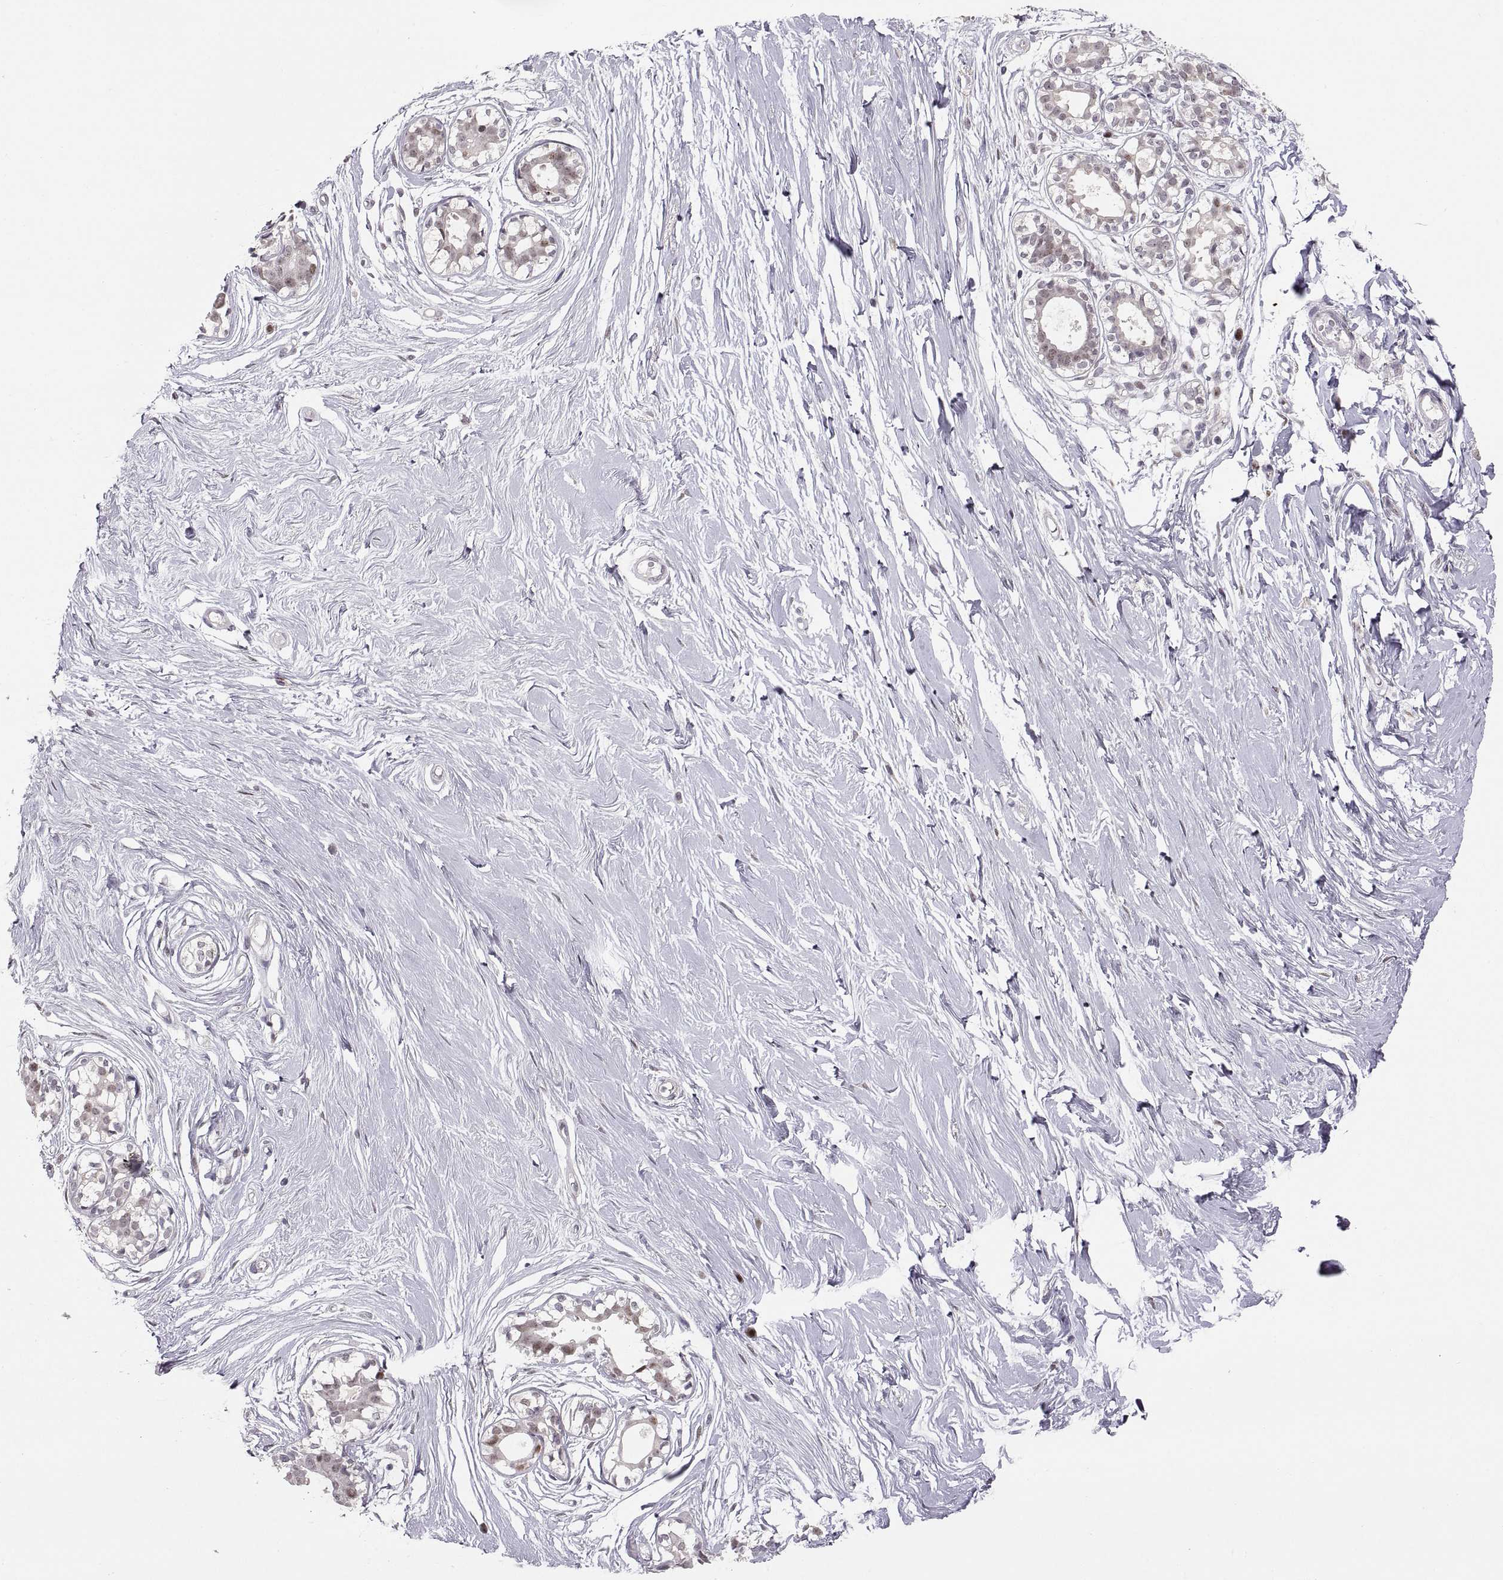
{"staining": {"intensity": "negative", "quantity": "none", "location": "none"}, "tissue": "breast", "cell_type": "Adipocytes", "image_type": "normal", "snomed": [{"axis": "morphology", "description": "Normal tissue, NOS"}, {"axis": "topography", "description": "Breast"}], "caption": "Photomicrograph shows no protein expression in adipocytes of unremarkable breast. (DAB (3,3'-diaminobenzidine) immunohistochemistry with hematoxylin counter stain).", "gene": "SNAI1", "patient": {"sex": "female", "age": 49}}